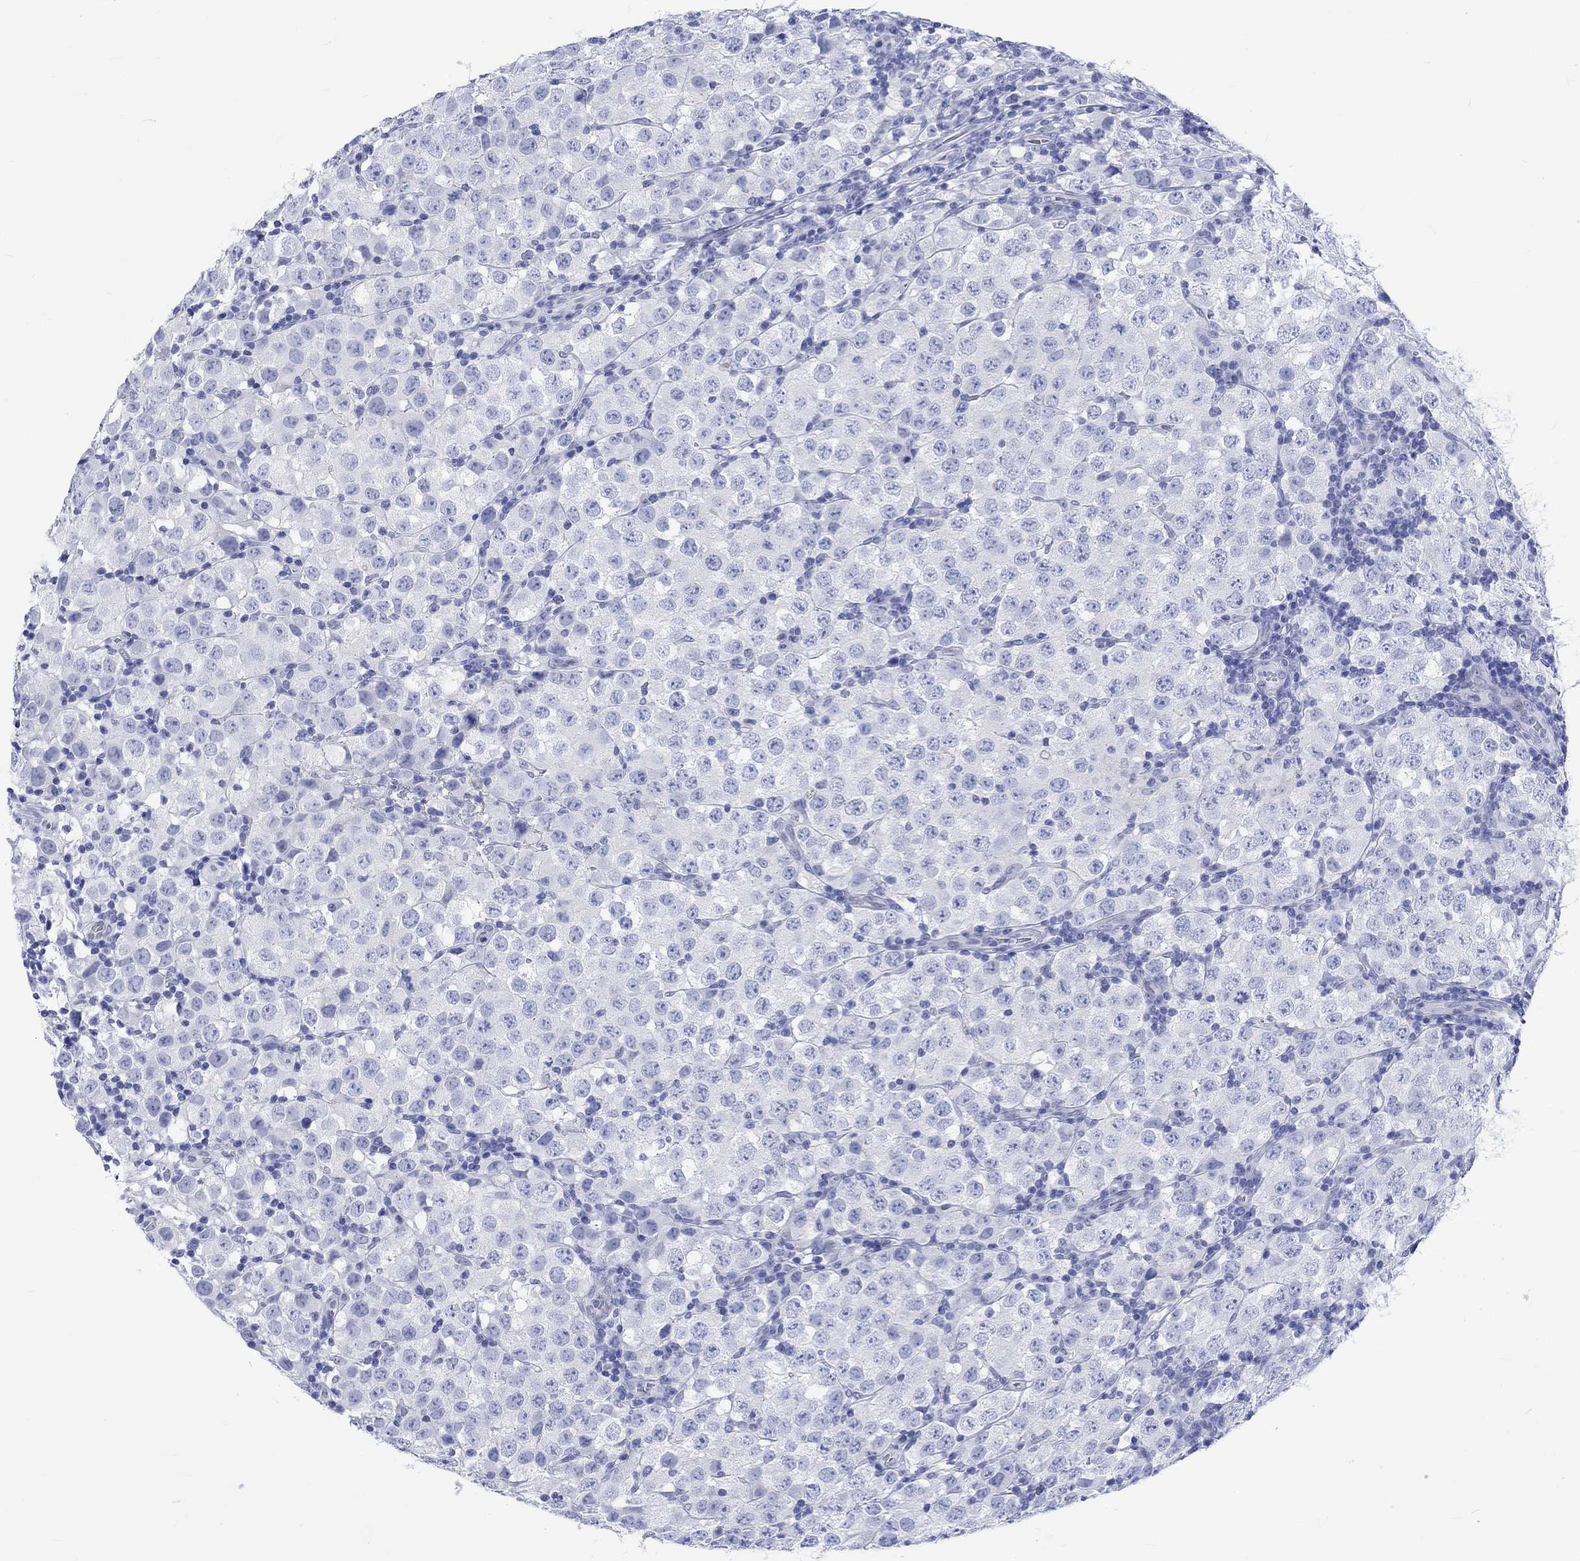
{"staining": {"intensity": "negative", "quantity": "none", "location": "none"}, "tissue": "testis cancer", "cell_type": "Tumor cells", "image_type": "cancer", "snomed": [{"axis": "morphology", "description": "Seminoma, NOS"}, {"axis": "topography", "description": "Testis"}], "caption": "An image of human testis cancer (seminoma) is negative for staining in tumor cells.", "gene": "KLHL33", "patient": {"sex": "male", "age": 34}}